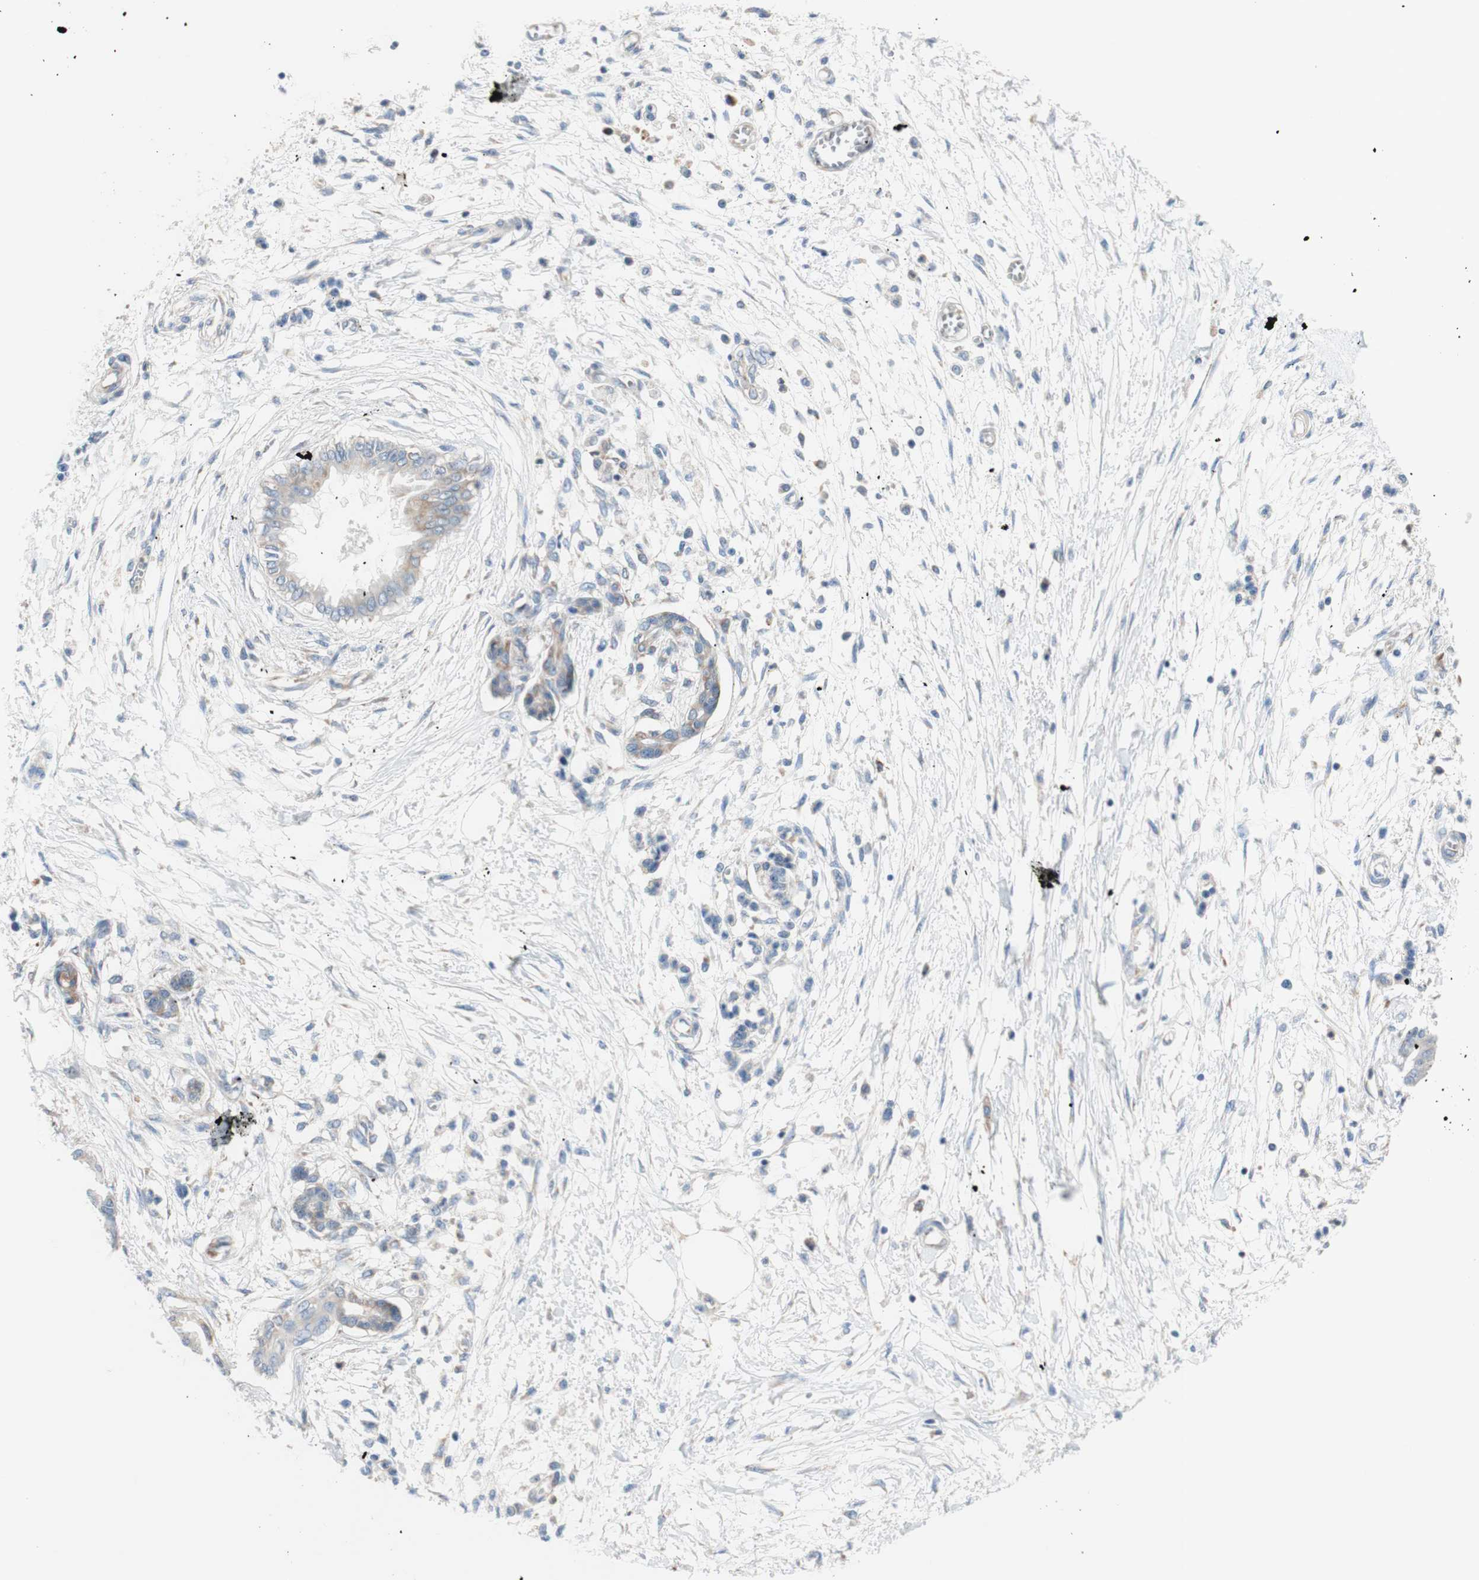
{"staining": {"intensity": "negative", "quantity": "none", "location": "none"}, "tissue": "pancreatic cancer", "cell_type": "Tumor cells", "image_type": "cancer", "snomed": [{"axis": "morphology", "description": "Adenocarcinoma, NOS"}, {"axis": "topography", "description": "Pancreas"}], "caption": "Tumor cells are negative for brown protein staining in pancreatic cancer (adenocarcinoma).", "gene": "FMR1", "patient": {"sex": "male", "age": 56}}